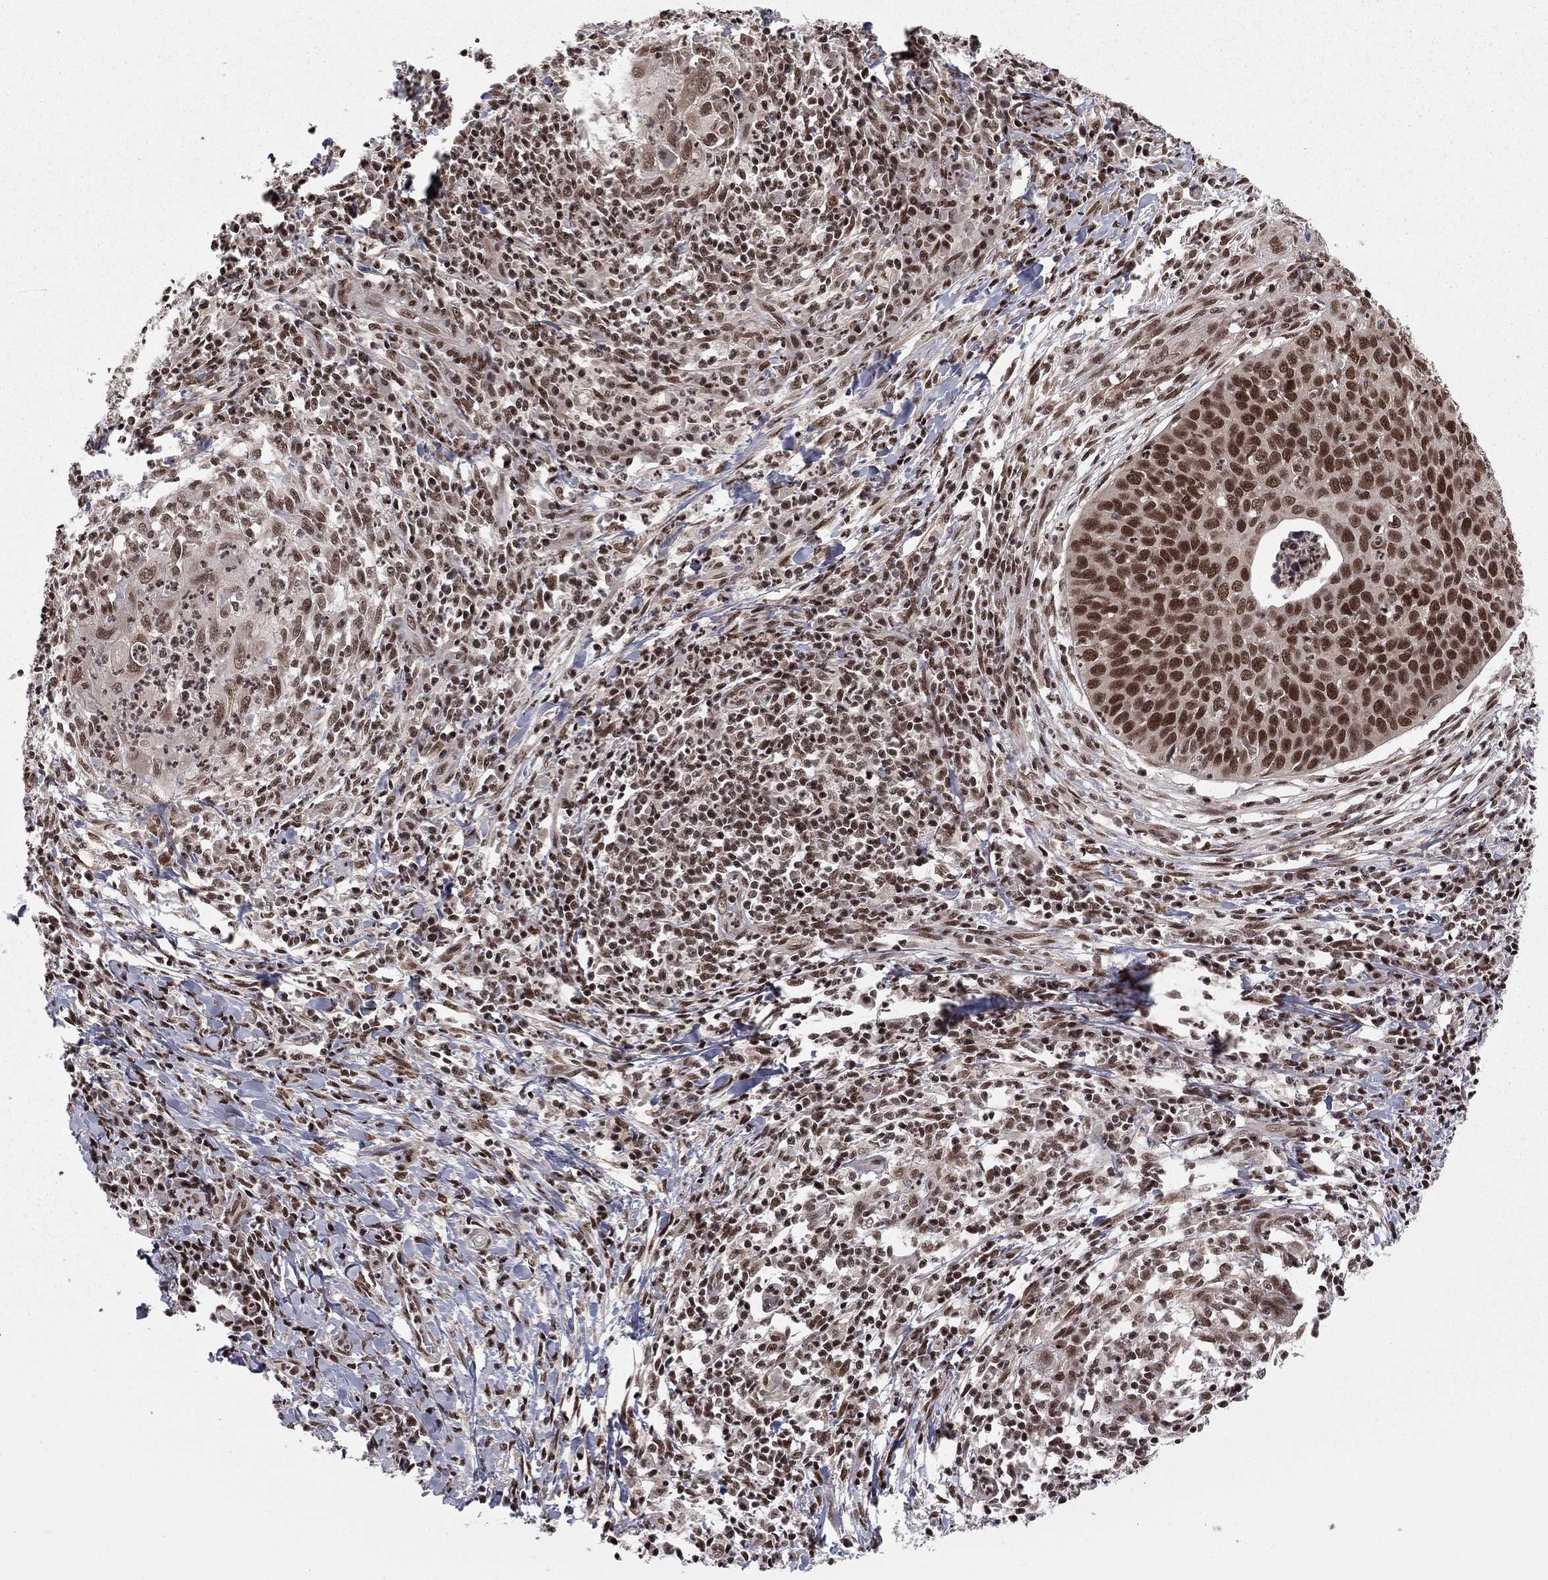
{"staining": {"intensity": "strong", "quantity": ">75%", "location": "nuclear"}, "tissue": "cervical cancer", "cell_type": "Tumor cells", "image_type": "cancer", "snomed": [{"axis": "morphology", "description": "Squamous cell carcinoma, NOS"}, {"axis": "topography", "description": "Cervix"}], "caption": "Tumor cells exhibit strong nuclear staining in about >75% of cells in cervical squamous cell carcinoma.", "gene": "NFYB", "patient": {"sex": "female", "age": 26}}